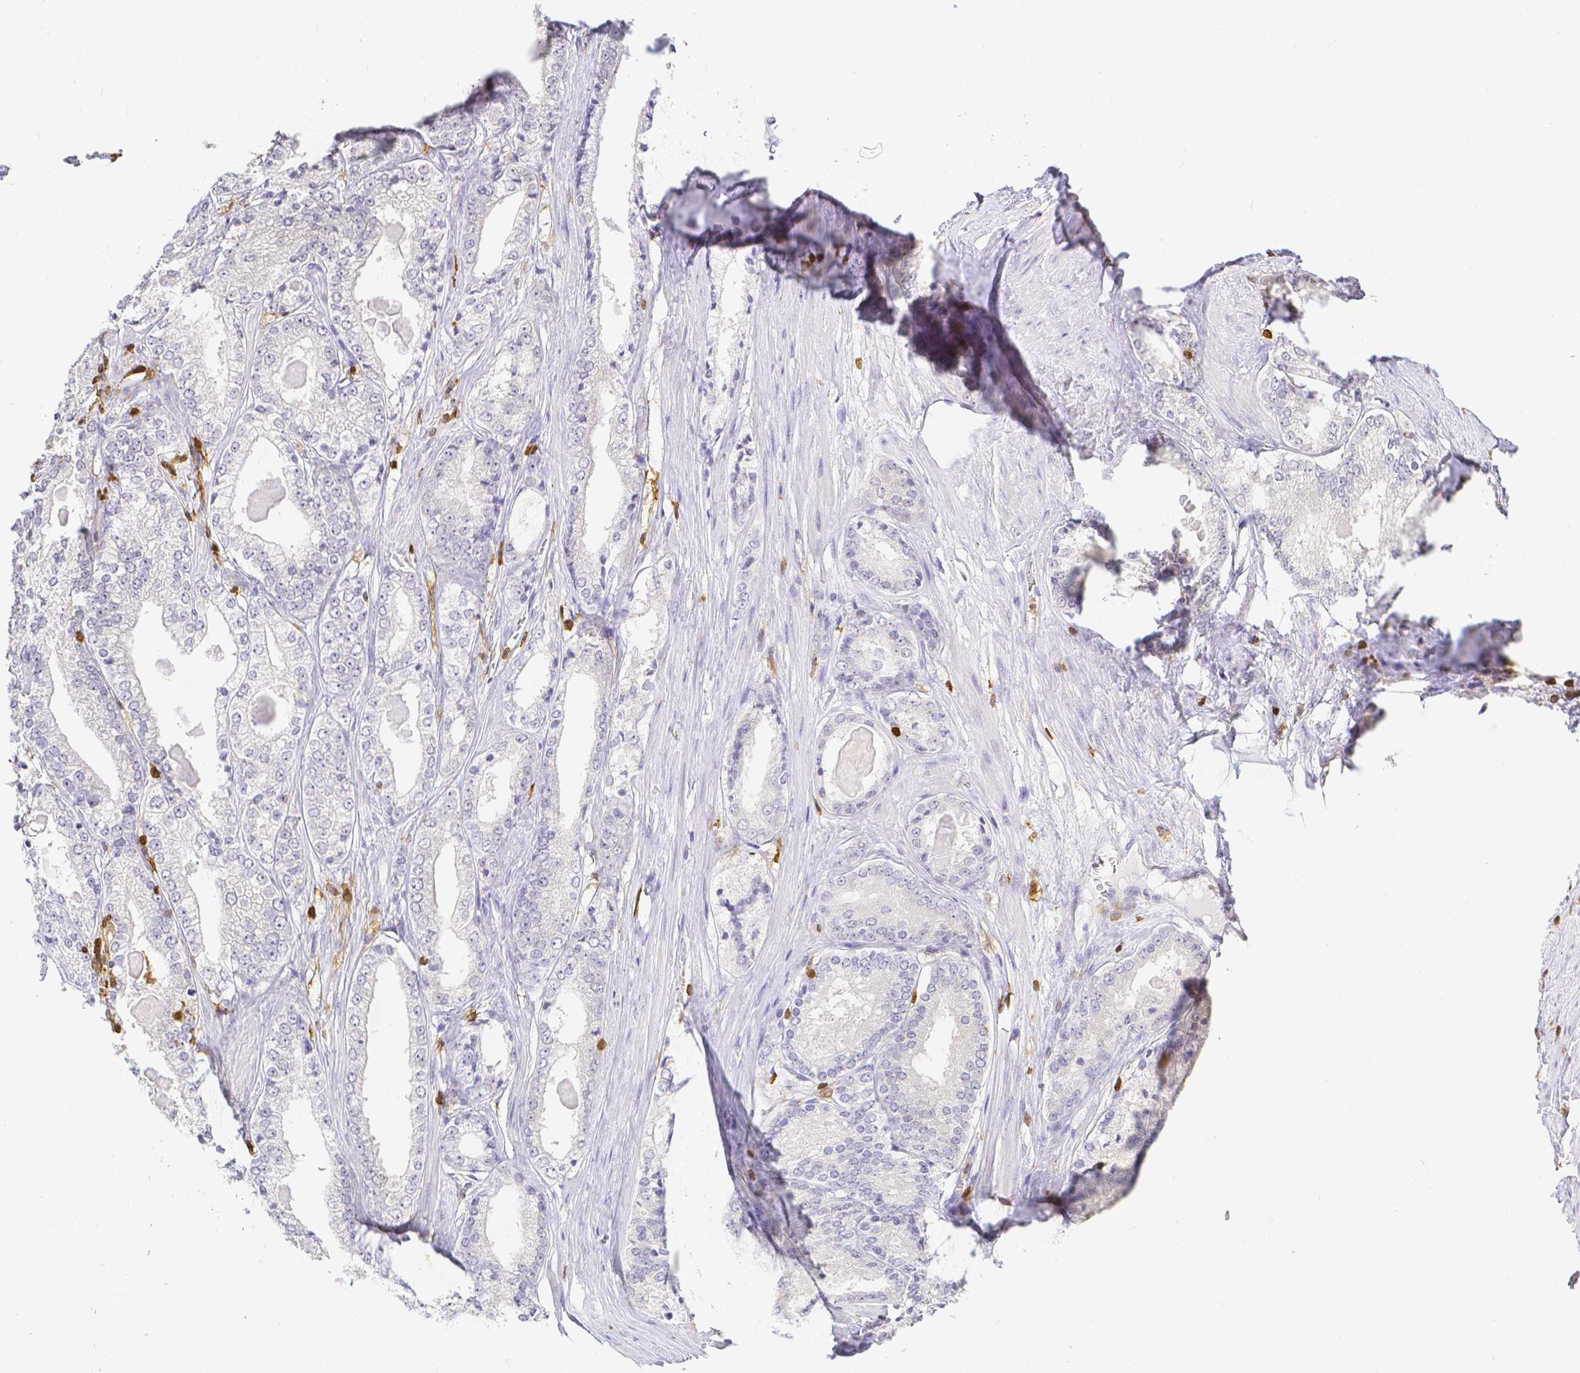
{"staining": {"intensity": "negative", "quantity": "none", "location": "none"}, "tissue": "prostate cancer", "cell_type": "Tumor cells", "image_type": "cancer", "snomed": [{"axis": "morphology", "description": "Adenocarcinoma, NOS"}, {"axis": "morphology", "description": "Adenocarcinoma, Low grade"}, {"axis": "topography", "description": "Prostate"}], "caption": "DAB immunohistochemical staining of human prostate low-grade adenocarcinoma shows no significant positivity in tumor cells.", "gene": "COTL1", "patient": {"sex": "male", "age": 68}}